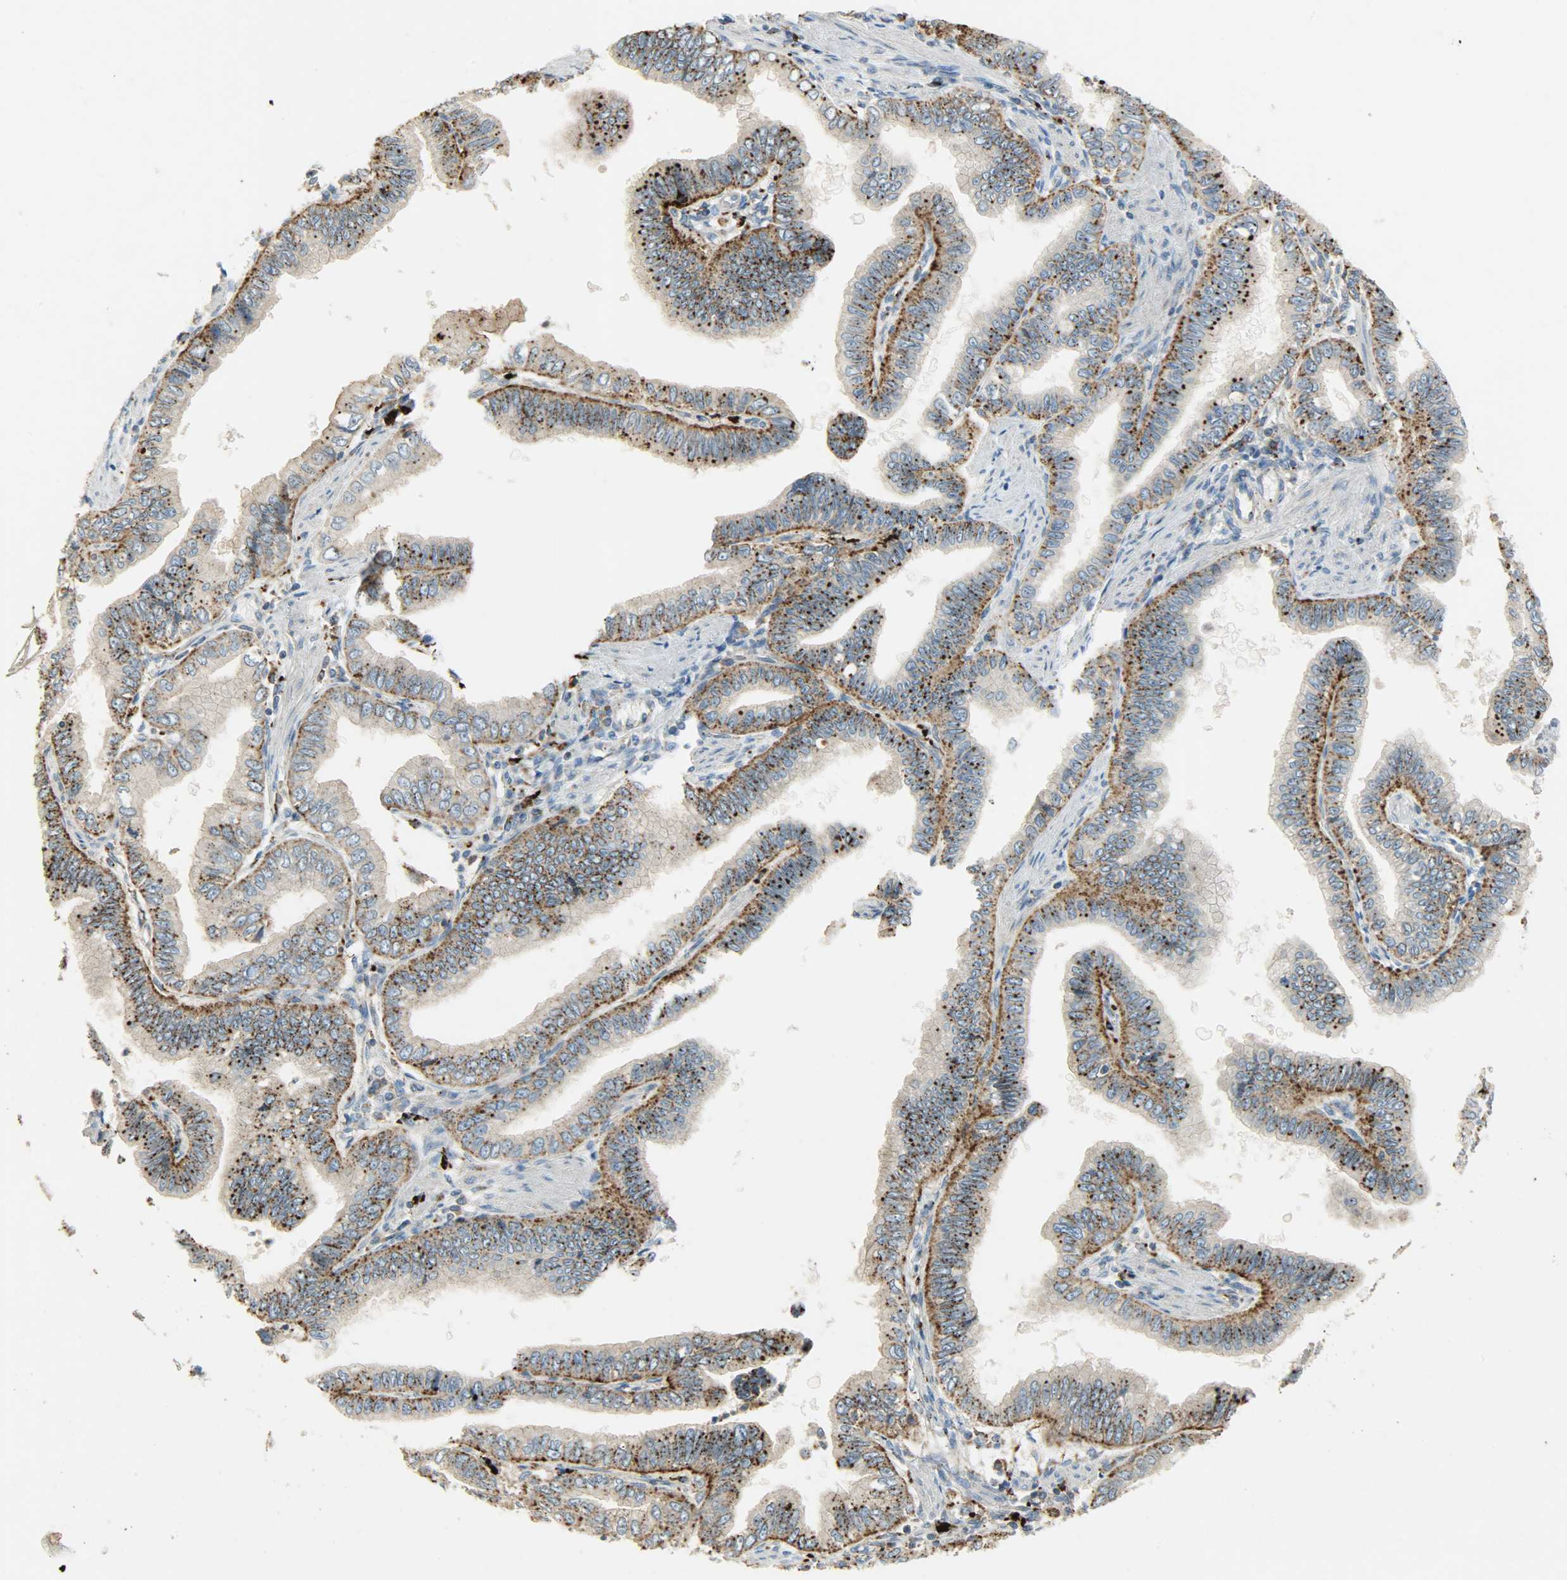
{"staining": {"intensity": "moderate", "quantity": ">75%", "location": "cytoplasmic/membranous"}, "tissue": "pancreatic cancer", "cell_type": "Tumor cells", "image_type": "cancer", "snomed": [{"axis": "morphology", "description": "Normal tissue, NOS"}, {"axis": "topography", "description": "Lymph node"}], "caption": "Immunohistochemistry (DAB) staining of human pancreatic cancer reveals moderate cytoplasmic/membranous protein staining in about >75% of tumor cells.", "gene": "ASAH1", "patient": {"sex": "male", "age": 50}}